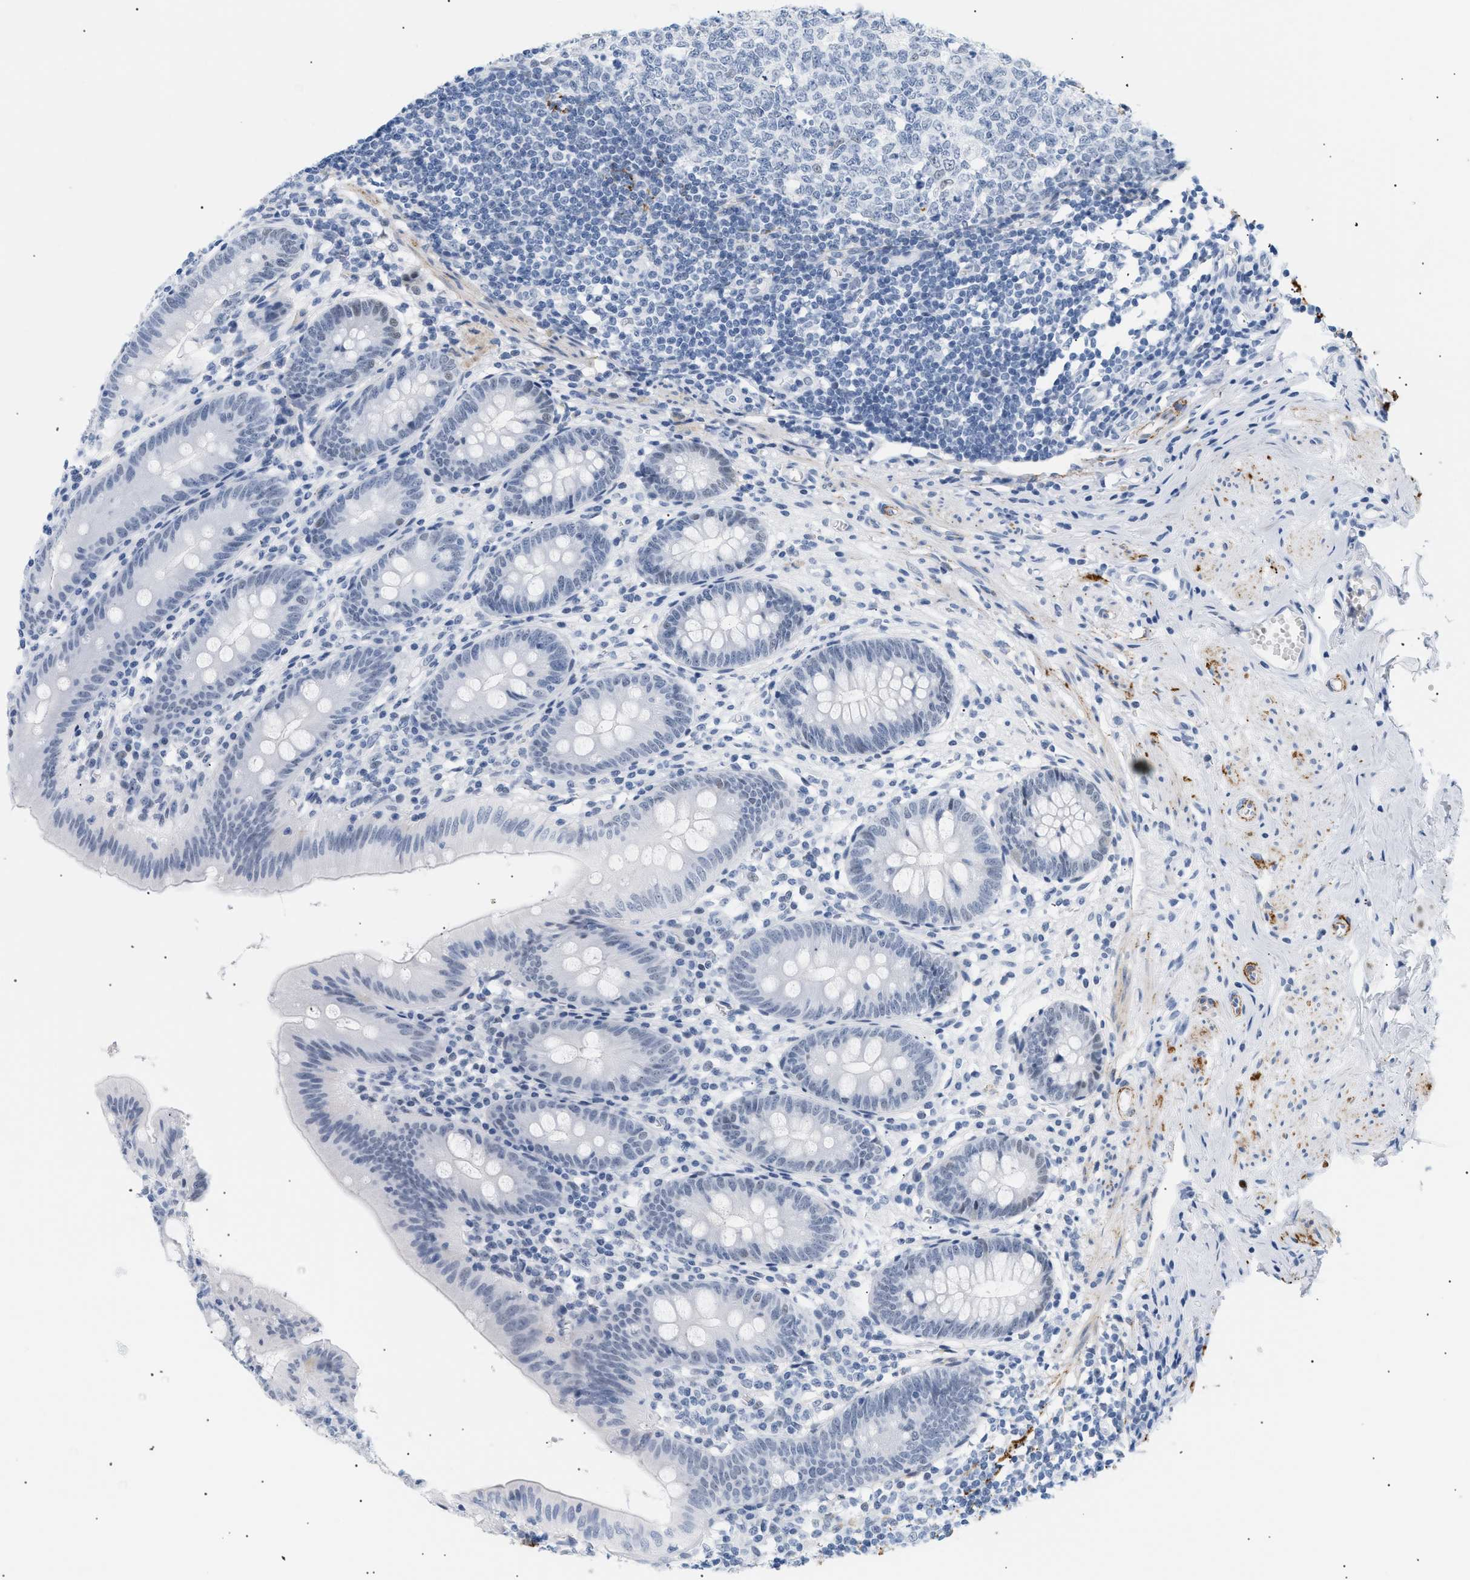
{"staining": {"intensity": "negative", "quantity": "none", "location": "none"}, "tissue": "appendix", "cell_type": "Glandular cells", "image_type": "normal", "snomed": [{"axis": "morphology", "description": "Normal tissue, NOS"}, {"axis": "topography", "description": "Appendix"}], "caption": "DAB (3,3'-diaminobenzidine) immunohistochemical staining of normal human appendix exhibits no significant positivity in glandular cells.", "gene": "ELN", "patient": {"sex": "male", "age": 56}}